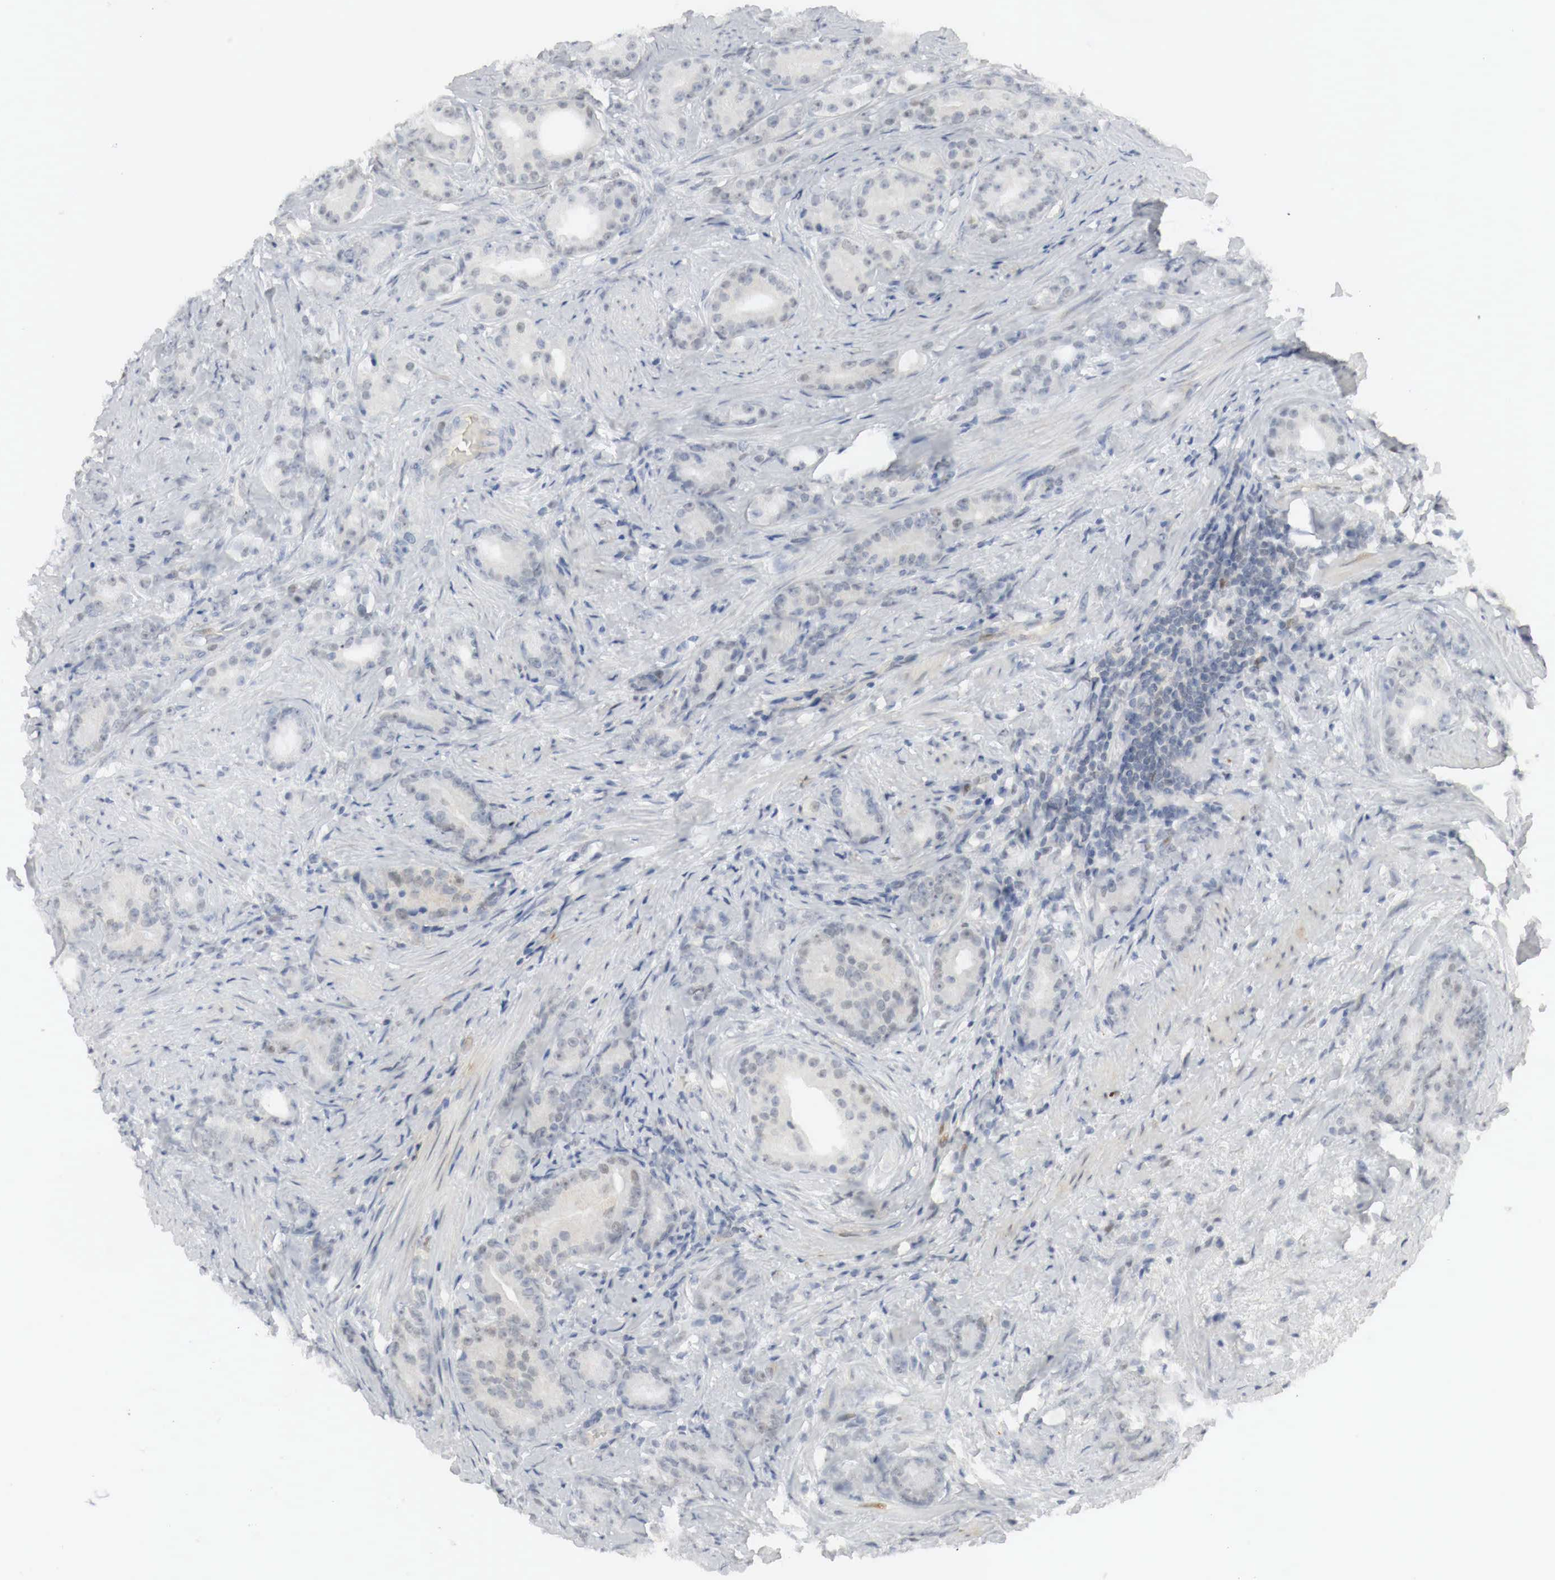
{"staining": {"intensity": "weak", "quantity": "<25%", "location": "cytoplasmic/membranous,nuclear"}, "tissue": "prostate cancer", "cell_type": "Tumor cells", "image_type": "cancer", "snomed": [{"axis": "morphology", "description": "Adenocarcinoma, Medium grade"}, {"axis": "topography", "description": "Prostate"}], "caption": "IHC photomicrograph of medium-grade adenocarcinoma (prostate) stained for a protein (brown), which shows no expression in tumor cells.", "gene": "MYC", "patient": {"sex": "male", "age": 59}}